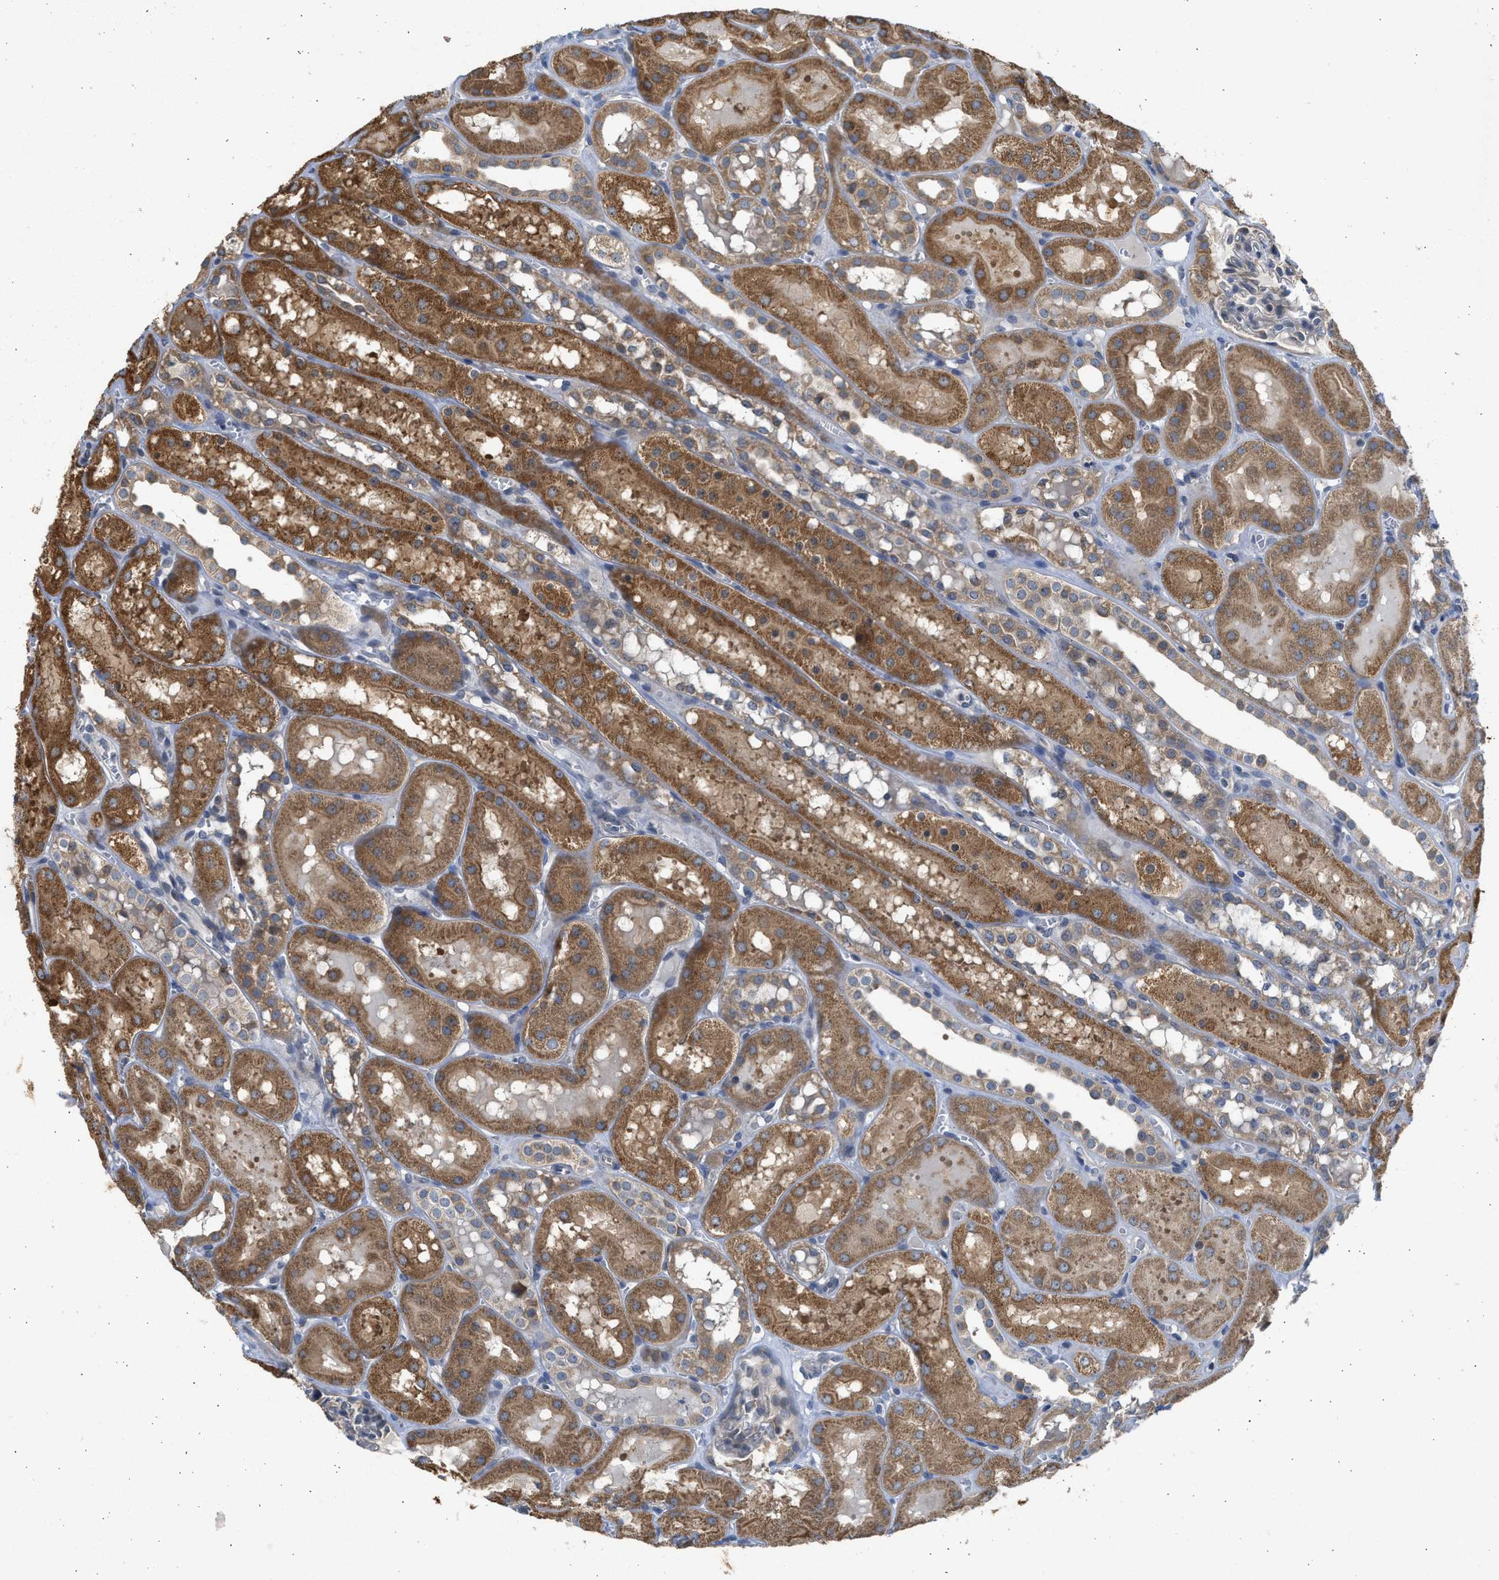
{"staining": {"intensity": "weak", "quantity": ">75%", "location": "cytoplasmic/membranous"}, "tissue": "kidney", "cell_type": "Cells in glomeruli", "image_type": "normal", "snomed": [{"axis": "morphology", "description": "Normal tissue, NOS"}, {"axis": "topography", "description": "Kidney"}, {"axis": "topography", "description": "Urinary bladder"}], "caption": "A high-resolution photomicrograph shows IHC staining of normal kidney, which reveals weak cytoplasmic/membranous expression in approximately >75% of cells in glomeruli.", "gene": "CYP1A1", "patient": {"sex": "male", "age": 16}}